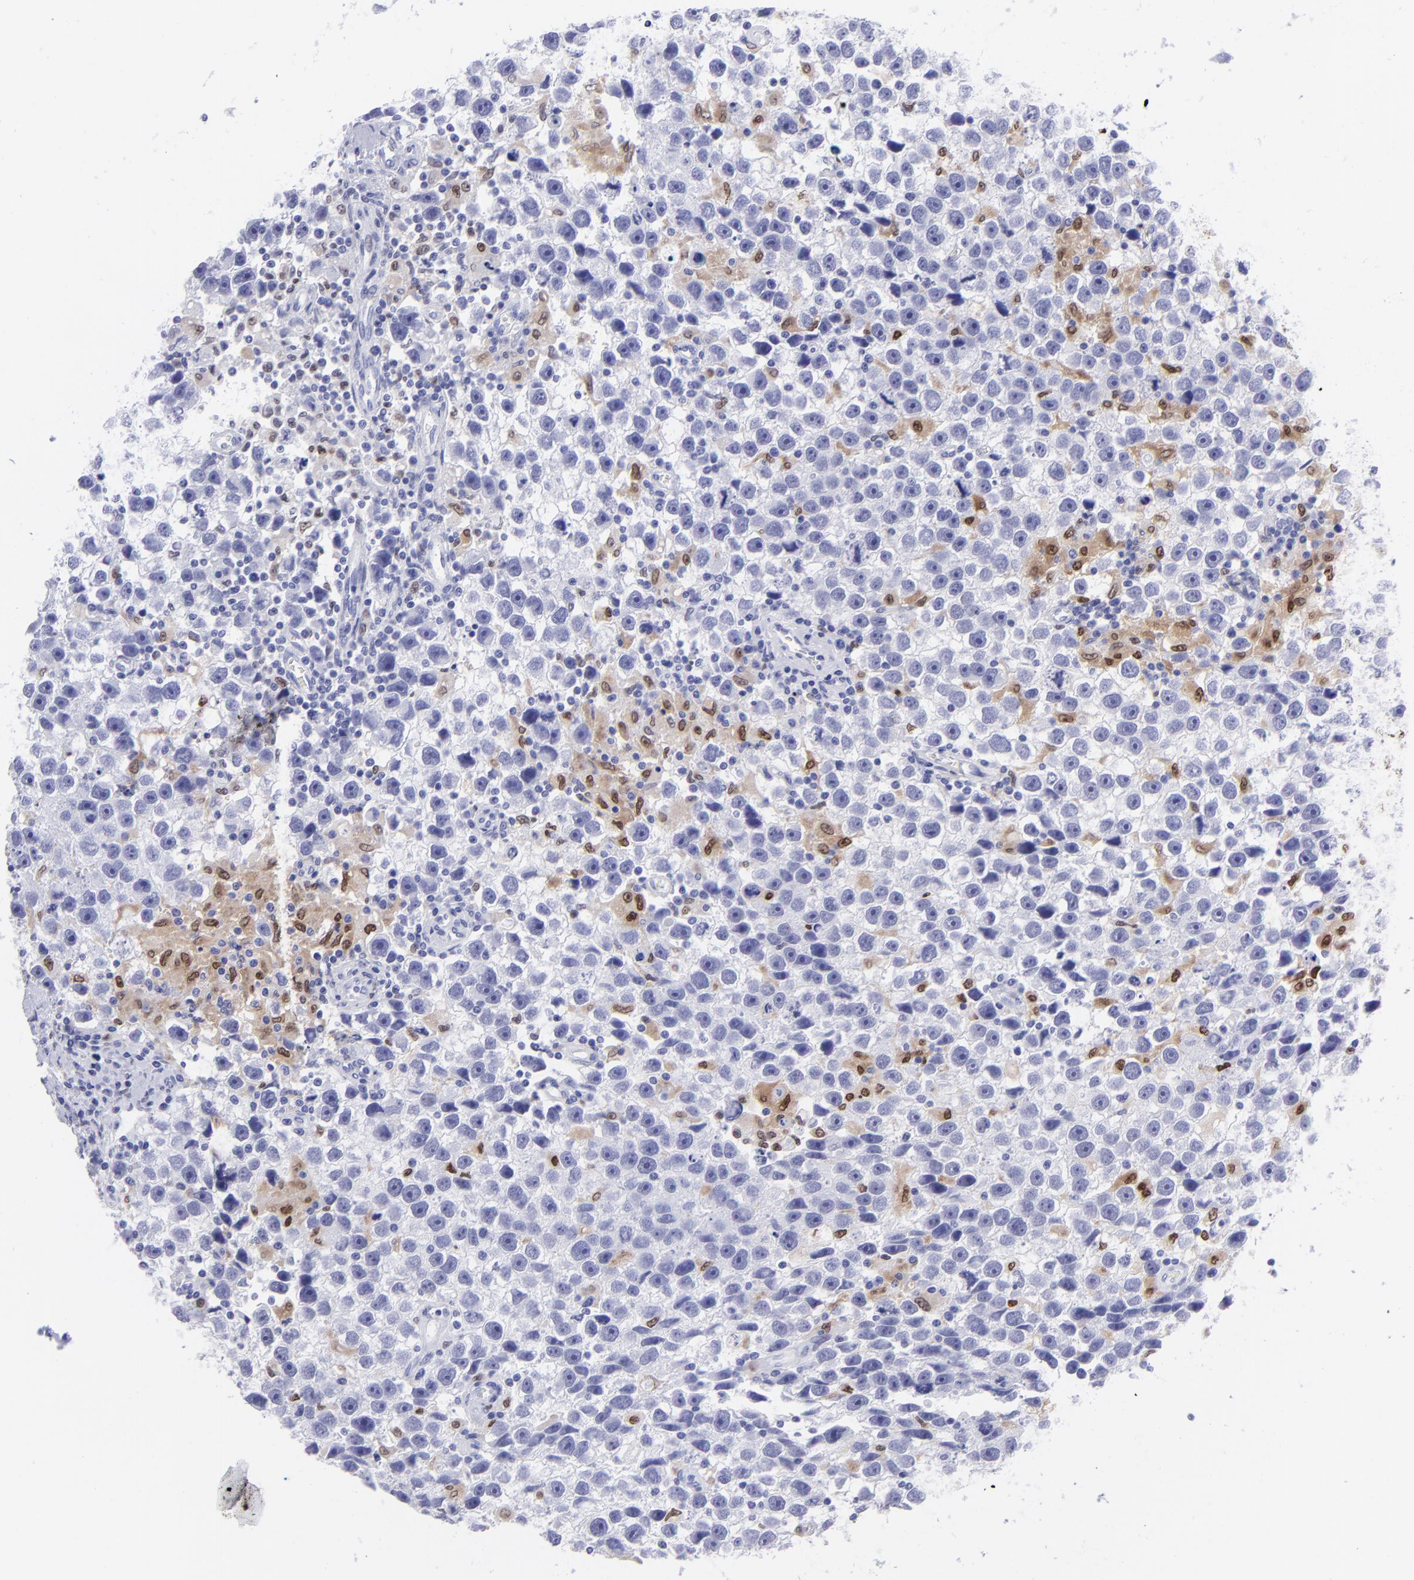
{"staining": {"intensity": "weak", "quantity": "<25%", "location": "cytoplasmic/membranous,nuclear"}, "tissue": "testis cancer", "cell_type": "Tumor cells", "image_type": "cancer", "snomed": [{"axis": "morphology", "description": "Seminoma, NOS"}, {"axis": "topography", "description": "Testis"}], "caption": "Tumor cells are negative for protein expression in human testis cancer. Nuclei are stained in blue.", "gene": "MITF", "patient": {"sex": "male", "age": 43}}